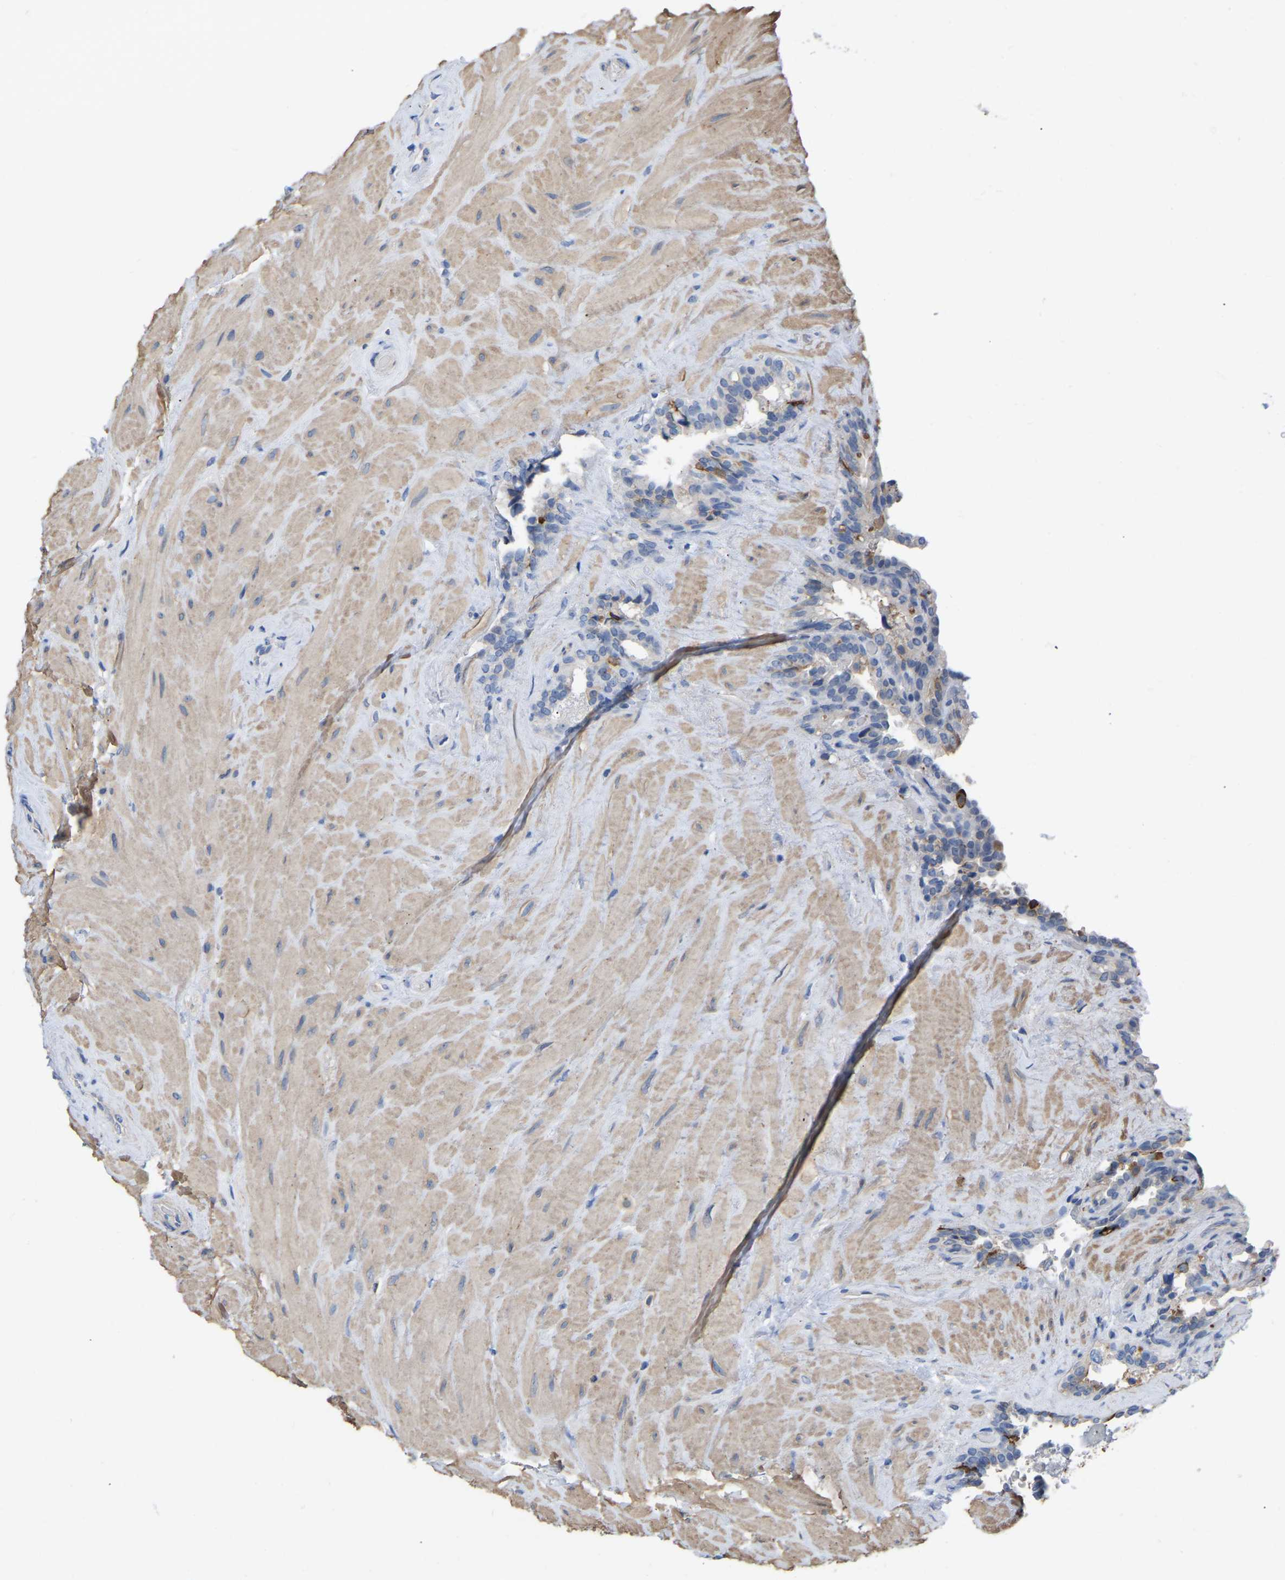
{"staining": {"intensity": "strong", "quantity": "<25%", "location": "cytoplasmic/membranous"}, "tissue": "seminal vesicle", "cell_type": "Glandular cells", "image_type": "normal", "snomed": [{"axis": "morphology", "description": "Normal tissue, NOS"}, {"axis": "topography", "description": "Seminal veicle"}], "caption": "Strong cytoplasmic/membranous positivity for a protein is seen in approximately <25% of glandular cells of normal seminal vesicle using immunohistochemistry (IHC).", "gene": "ZNF449", "patient": {"sex": "male", "age": 68}}